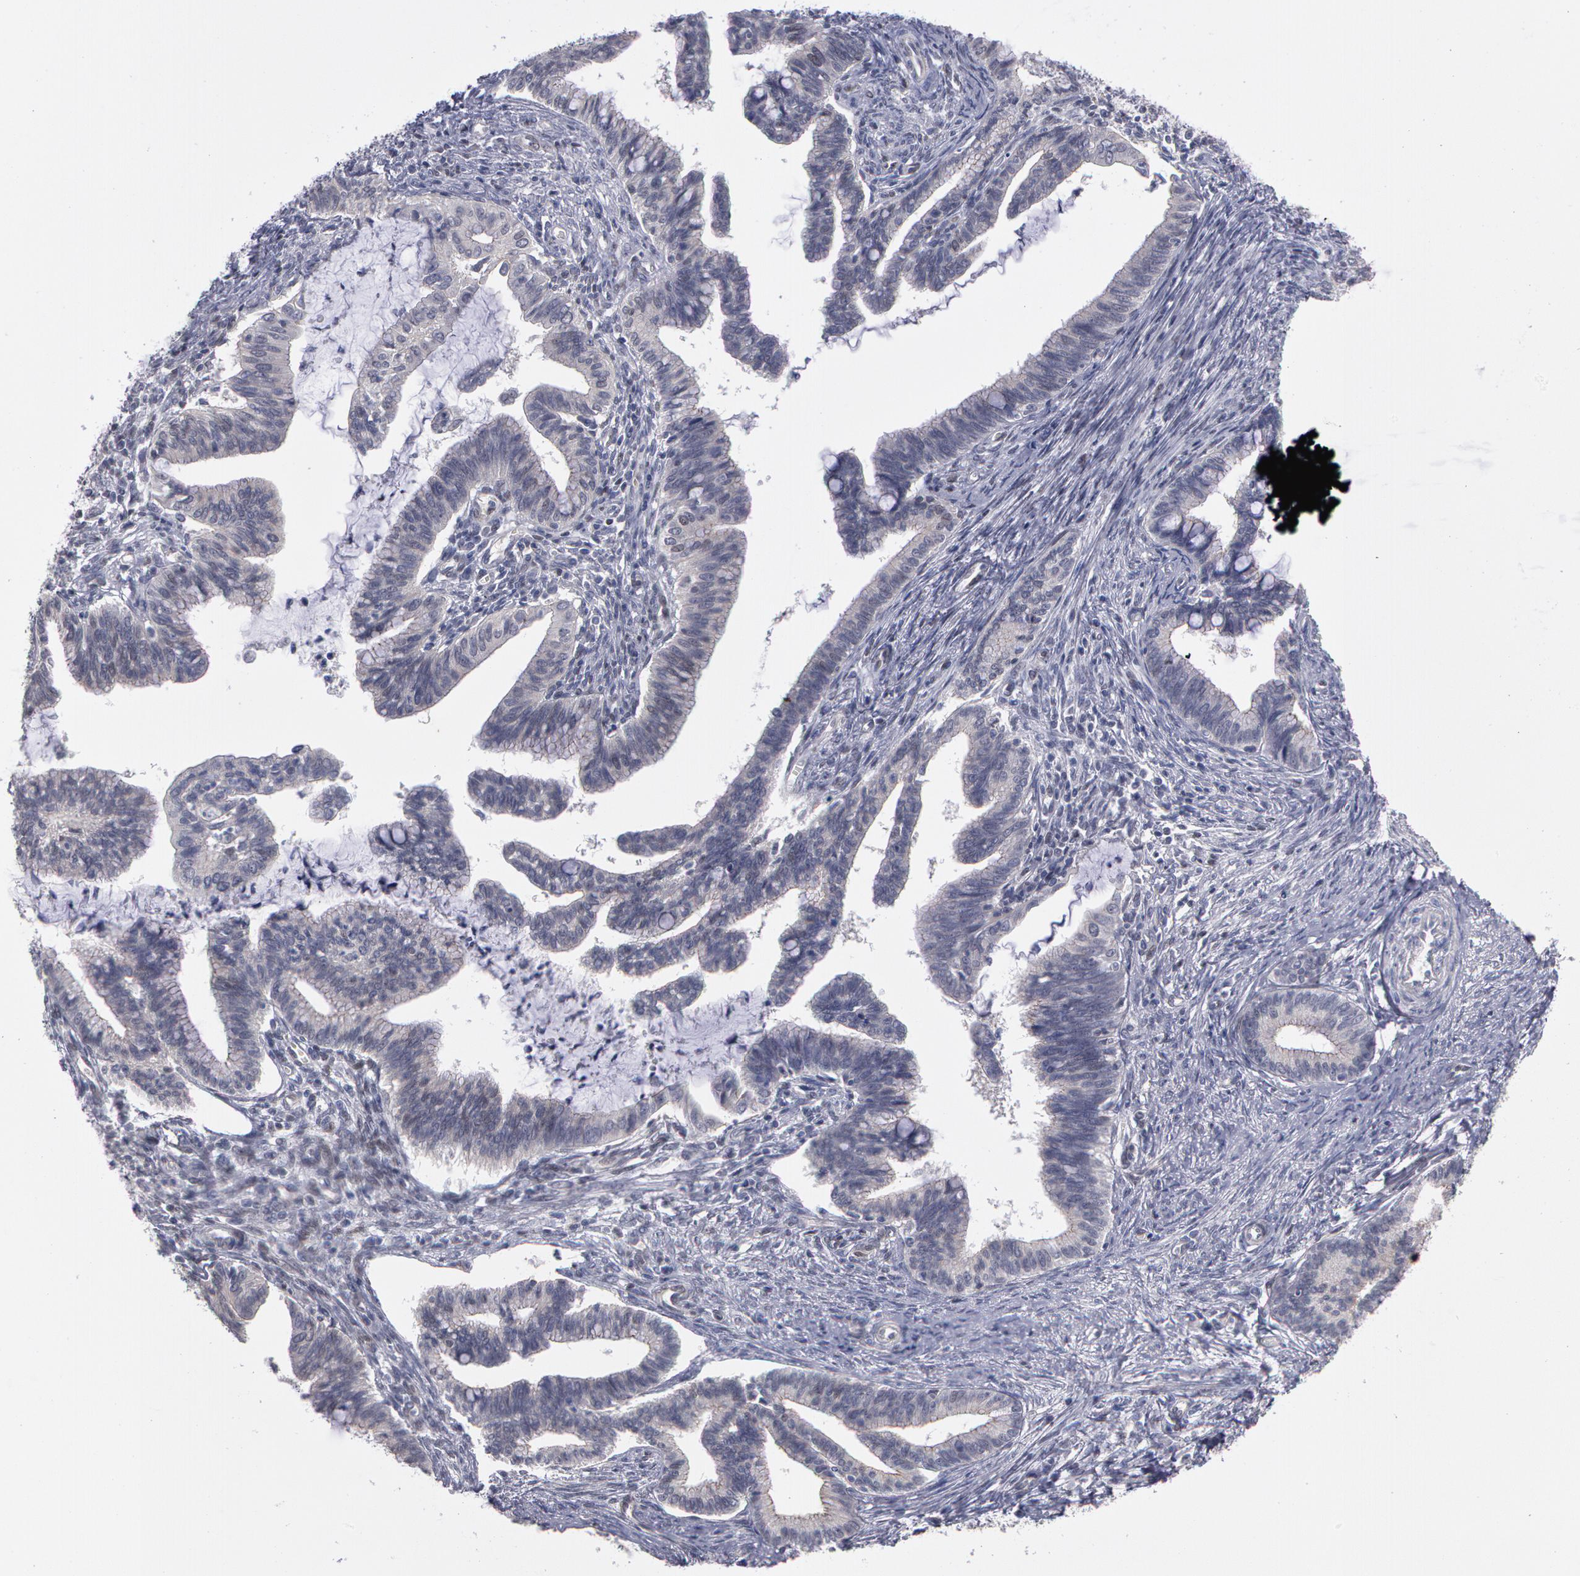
{"staining": {"intensity": "negative", "quantity": "none", "location": "none"}, "tissue": "cervical cancer", "cell_type": "Tumor cells", "image_type": "cancer", "snomed": [{"axis": "morphology", "description": "Adenocarcinoma, NOS"}, {"axis": "topography", "description": "Cervix"}], "caption": "Immunohistochemistry micrograph of neoplastic tissue: cervical cancer stained with DAB (3,3'-diaminobenzidine) displays no significant protein positivity in tumor cells. (DAB (3,3'-diaminobenzidine) immunohistochemistry (IHC), high magnification).", "gene": "PRICKLE1", "patient": {"sex": "female", "age": 36}}